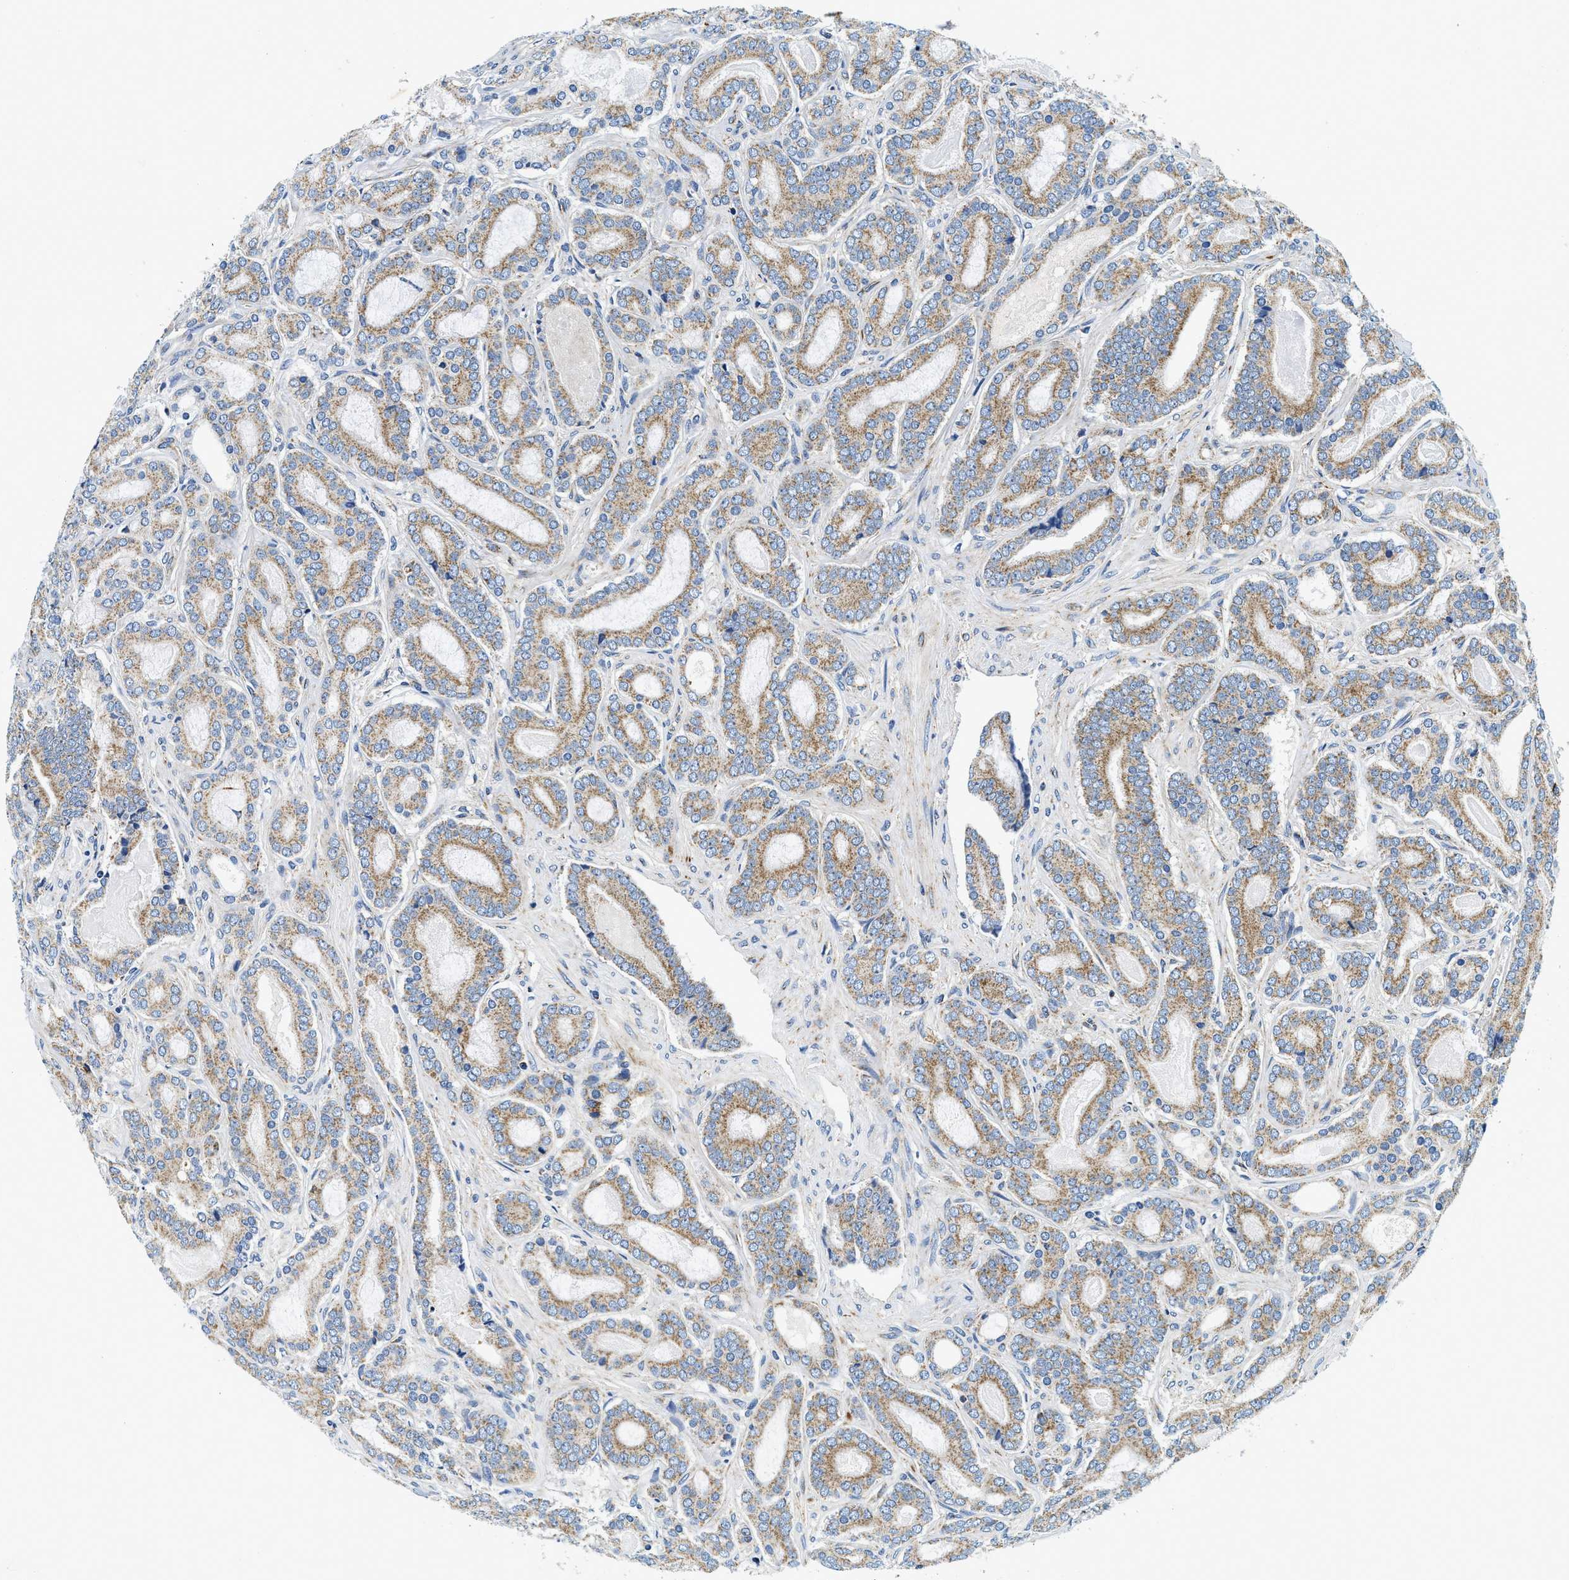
{"staining": {"intensity": "moderate", "quantity": ">75%", "location": "cytoplasmic/membranous"}, "tissue": "prostate cancer", "cell_type": "Tumor cells", "image_type": "cancer", "snomed": [{"axis": "morphology", "description": "Adenocarcinoma, High grade"}, {"axis": "topography", "description": "Prostate"}], "caption": "Moderate cytoplasmic/membranous positivity for a protein is identified in approximately >75% of tumor cells of prostate high-grade adenocarcinoma using IHC.", "gene": "SAMD4B", "patient": {"sex": "male", "age": 60}}